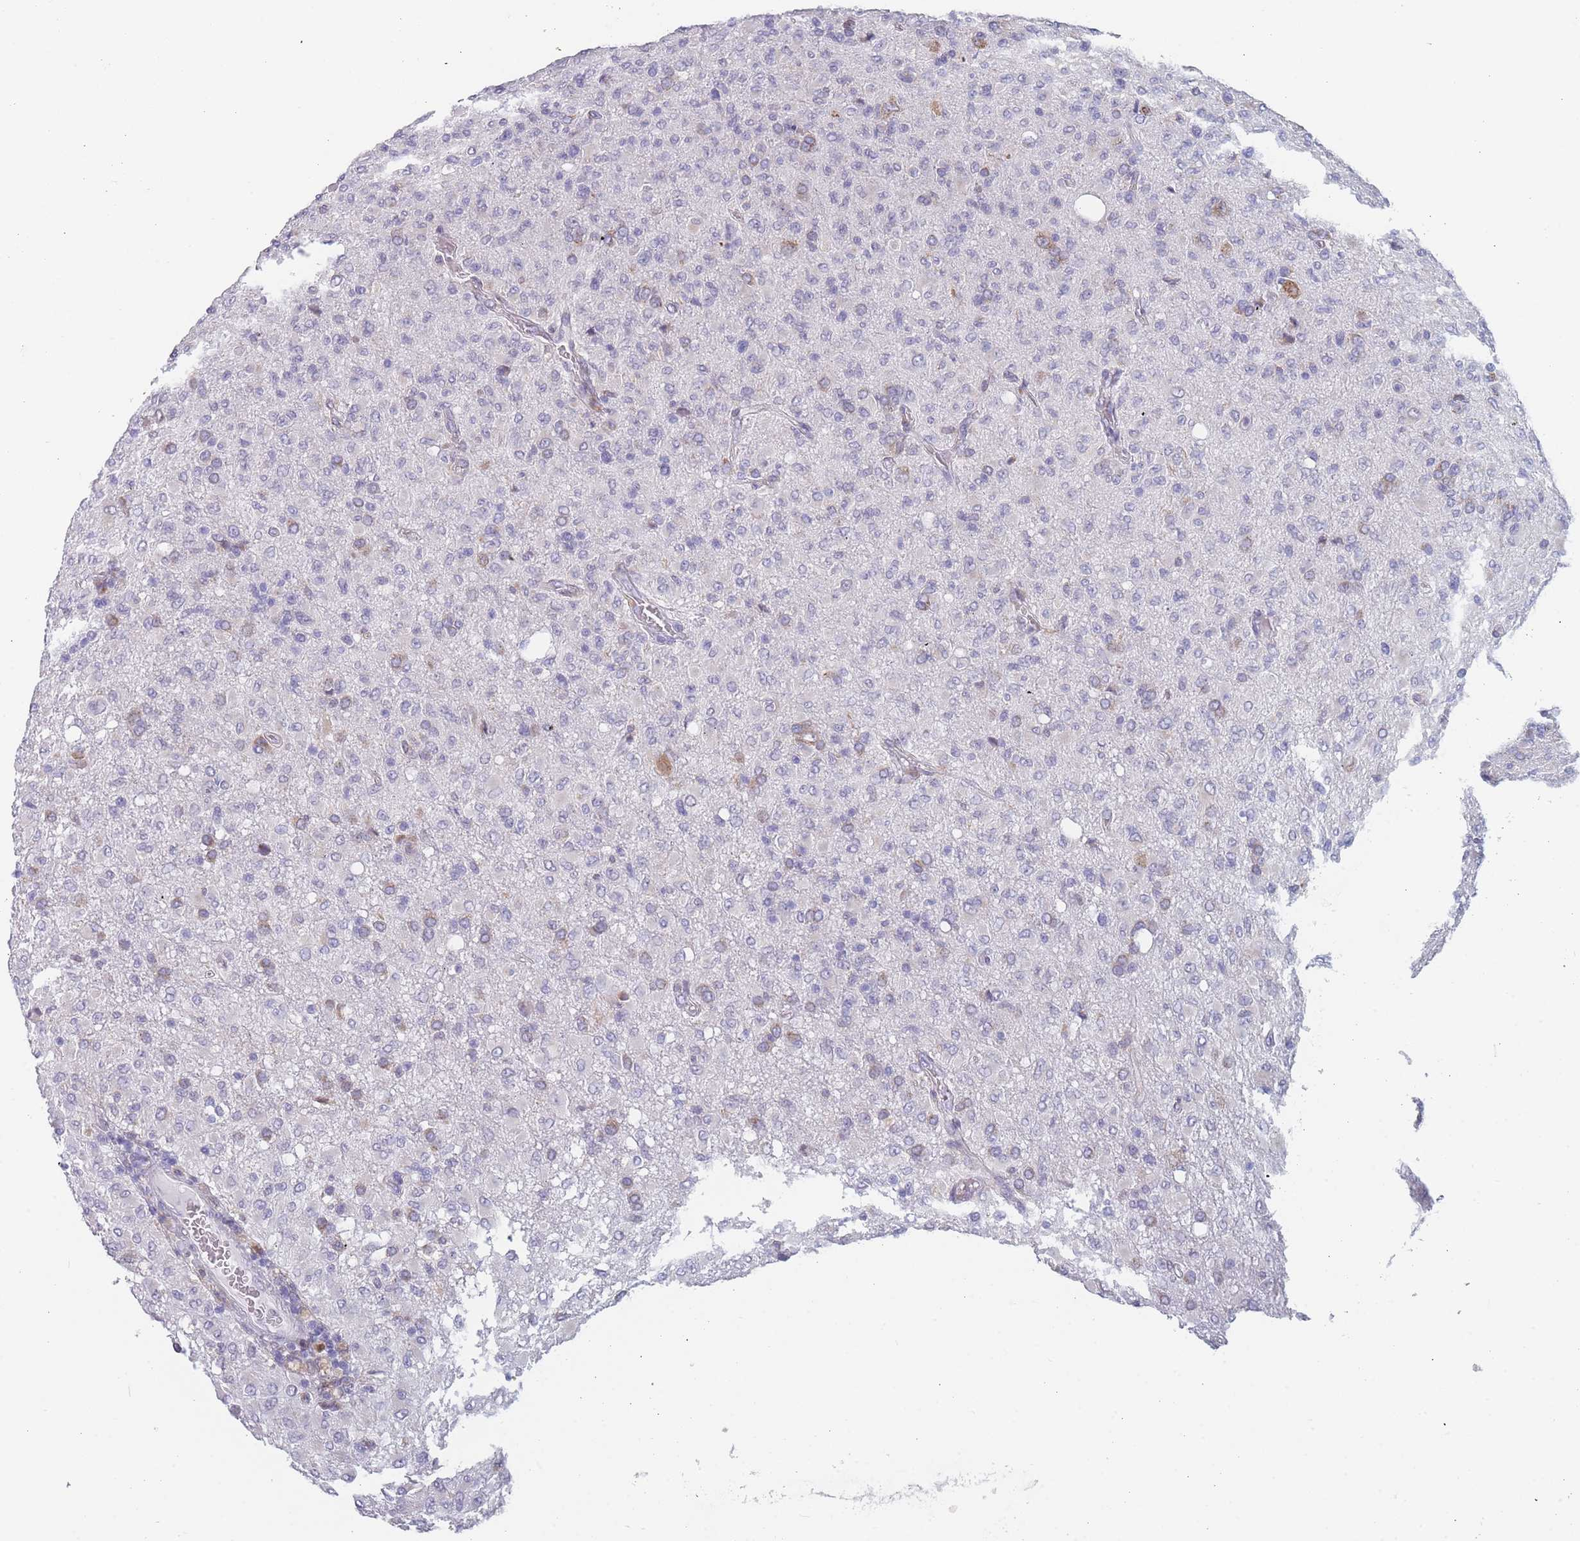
{"staining": {"intensity": "negative", "quantity": "none", "location": "none"}, "tissue": "glioma", "cell_type": "Tumor cells", "image_type": "cancer", "snomed": [{"axis": "morphology", "description": "Glioma, malignant, High grade"}, {"axis": "topography", "description": "Brain"}], "caption": "DAB immunohistochemical staining of high-grade glioma (malignant) reveals no significant expression in tumor cells. The staining is performed using DAB (3,3'-diaminobenzidine) brown chromogen with nuclei counter-stained in using hematoxylin.", "gene": "TMED10", "patient": {"sex": "female", "age": 57}}